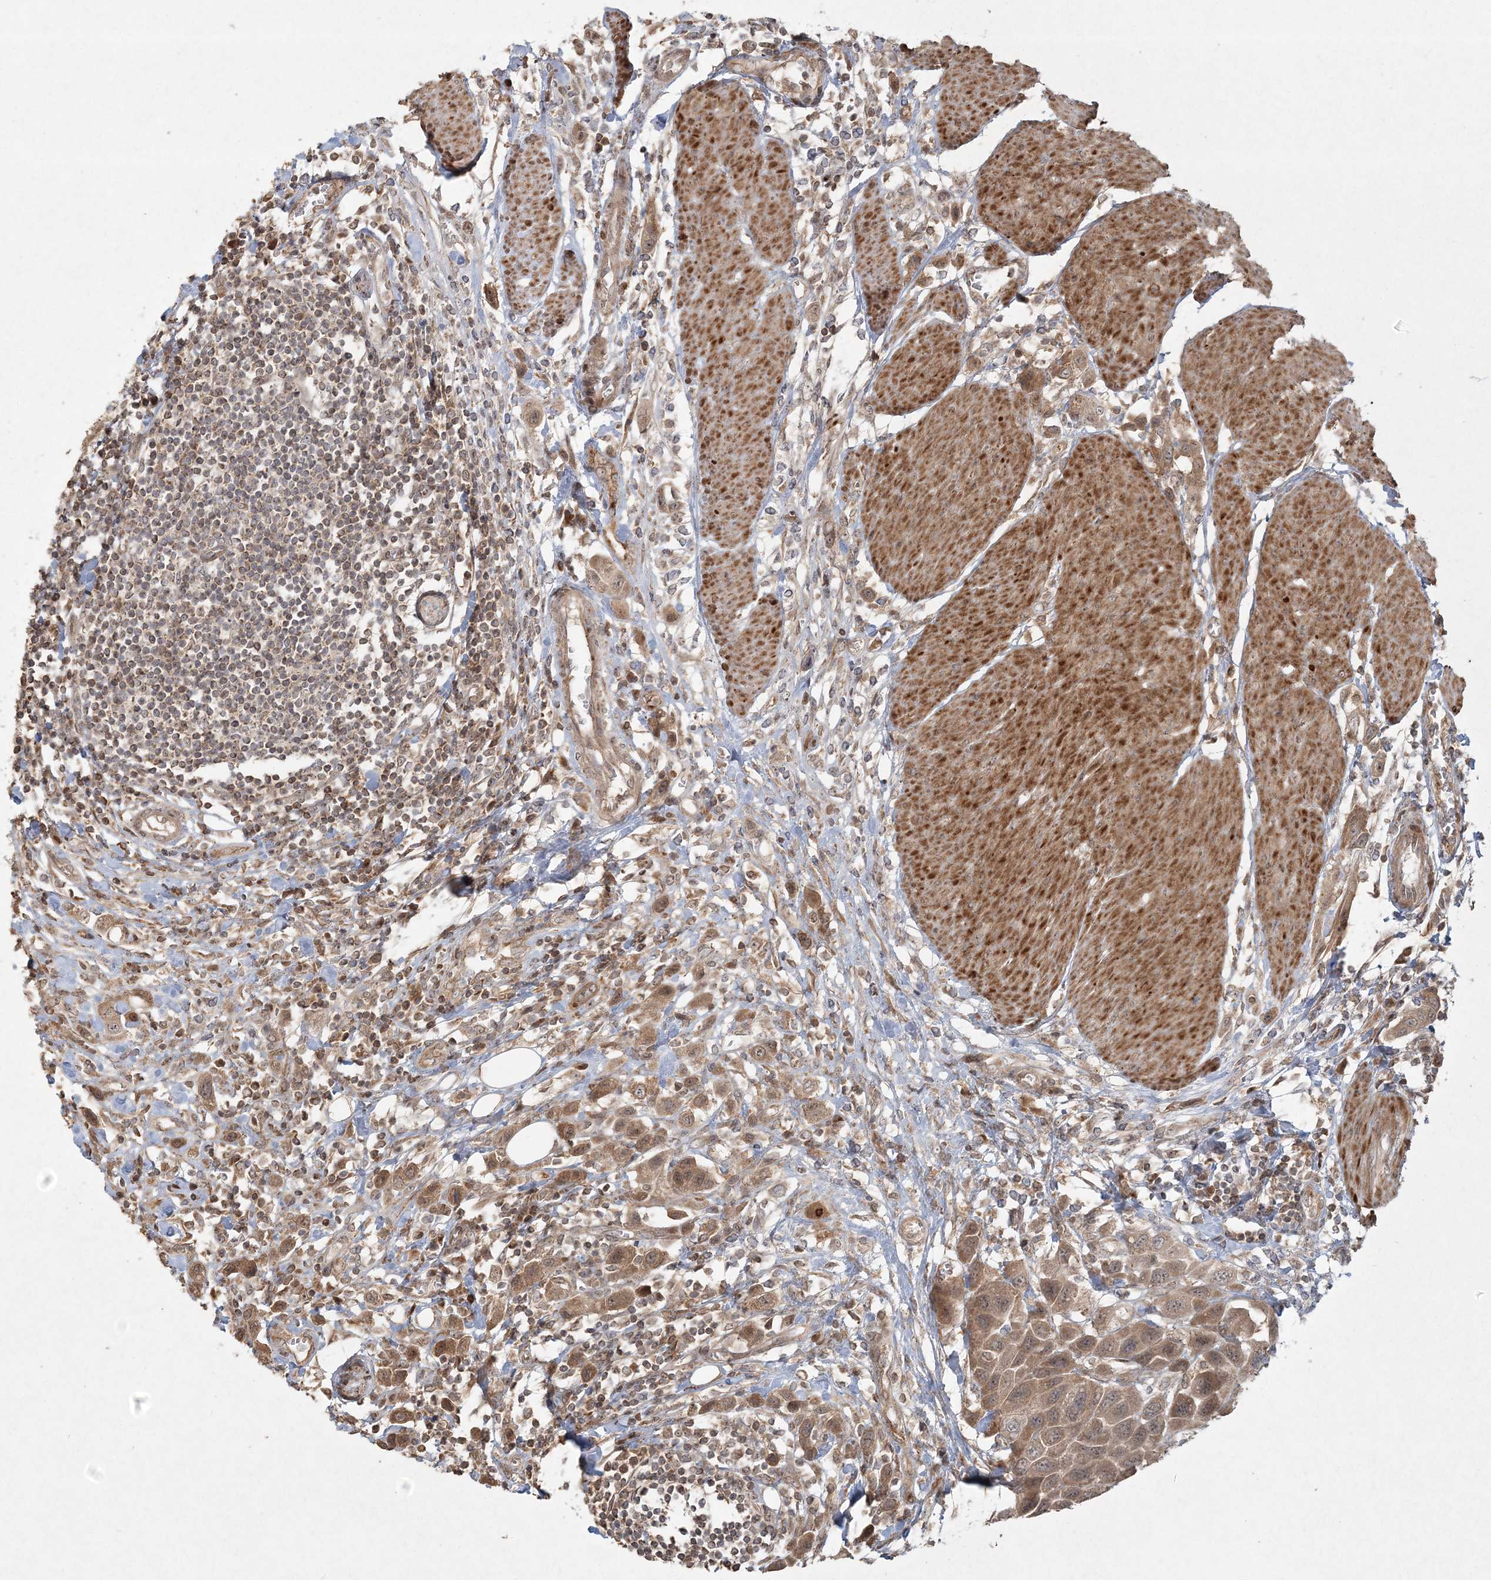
{"staining": {"intensity": "moderate", "quantity": ">75%", "location": "cytoplasmic/membranous"}, "tissue": "urothelial cancer", "cell_type": "Tumor cells", "image_type": "cancer", "snomed": [{"axis": "morphology", "description": "Urothelial carcinoma, High grade"}, {"axis": "topography", "description": "Urinary bladder"}], "caption": "Protein staining of urothelial carcinoma (high-grade) tissue reveals moderate cytoplasmic/membranous positivity in approximately >75% of tumor cells.", "gene": "ANAPC16", "patient": {"sex": "male", "age": 50}}